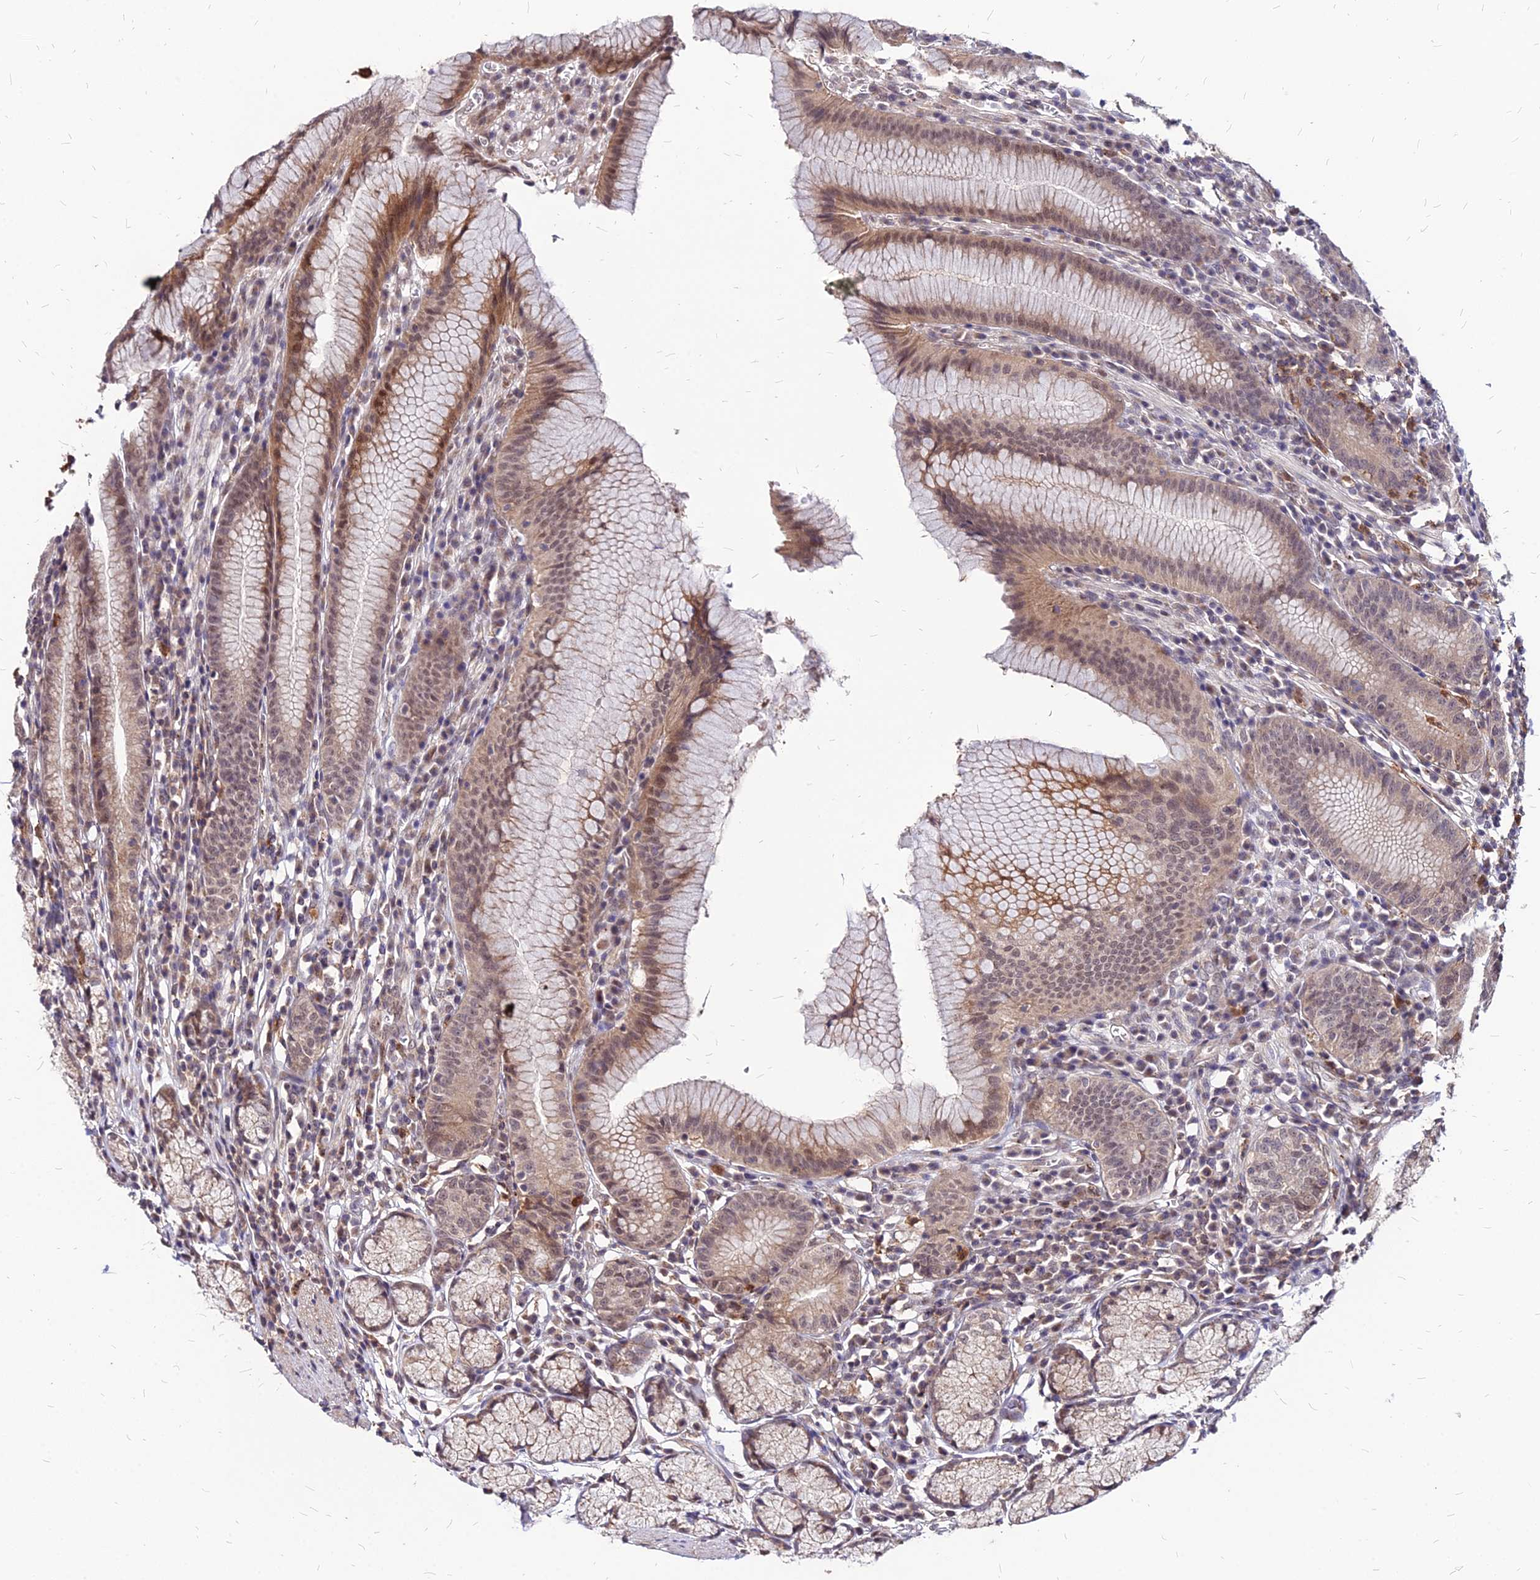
{"staining": {"intensity": "moderate", "quantity": ">75%", "location": "cytoplasmic/membranous"}, "tissue": "stomach", "cell_type": "Glandular cells", "image_type": "normal", "snomed": [{"axis": "morphology", "description": "Normal tissue, NOS"}, {"axis": "topography", "description": "Stomach"}], "caption": "Immunohistochemical staining of benign stomach demonstrates moderate cytoplasmic/membranous protein positivity in about >75% of glandular cells.", "gene": "APBA3", "patient": {"sex": "male", "age": 55}}